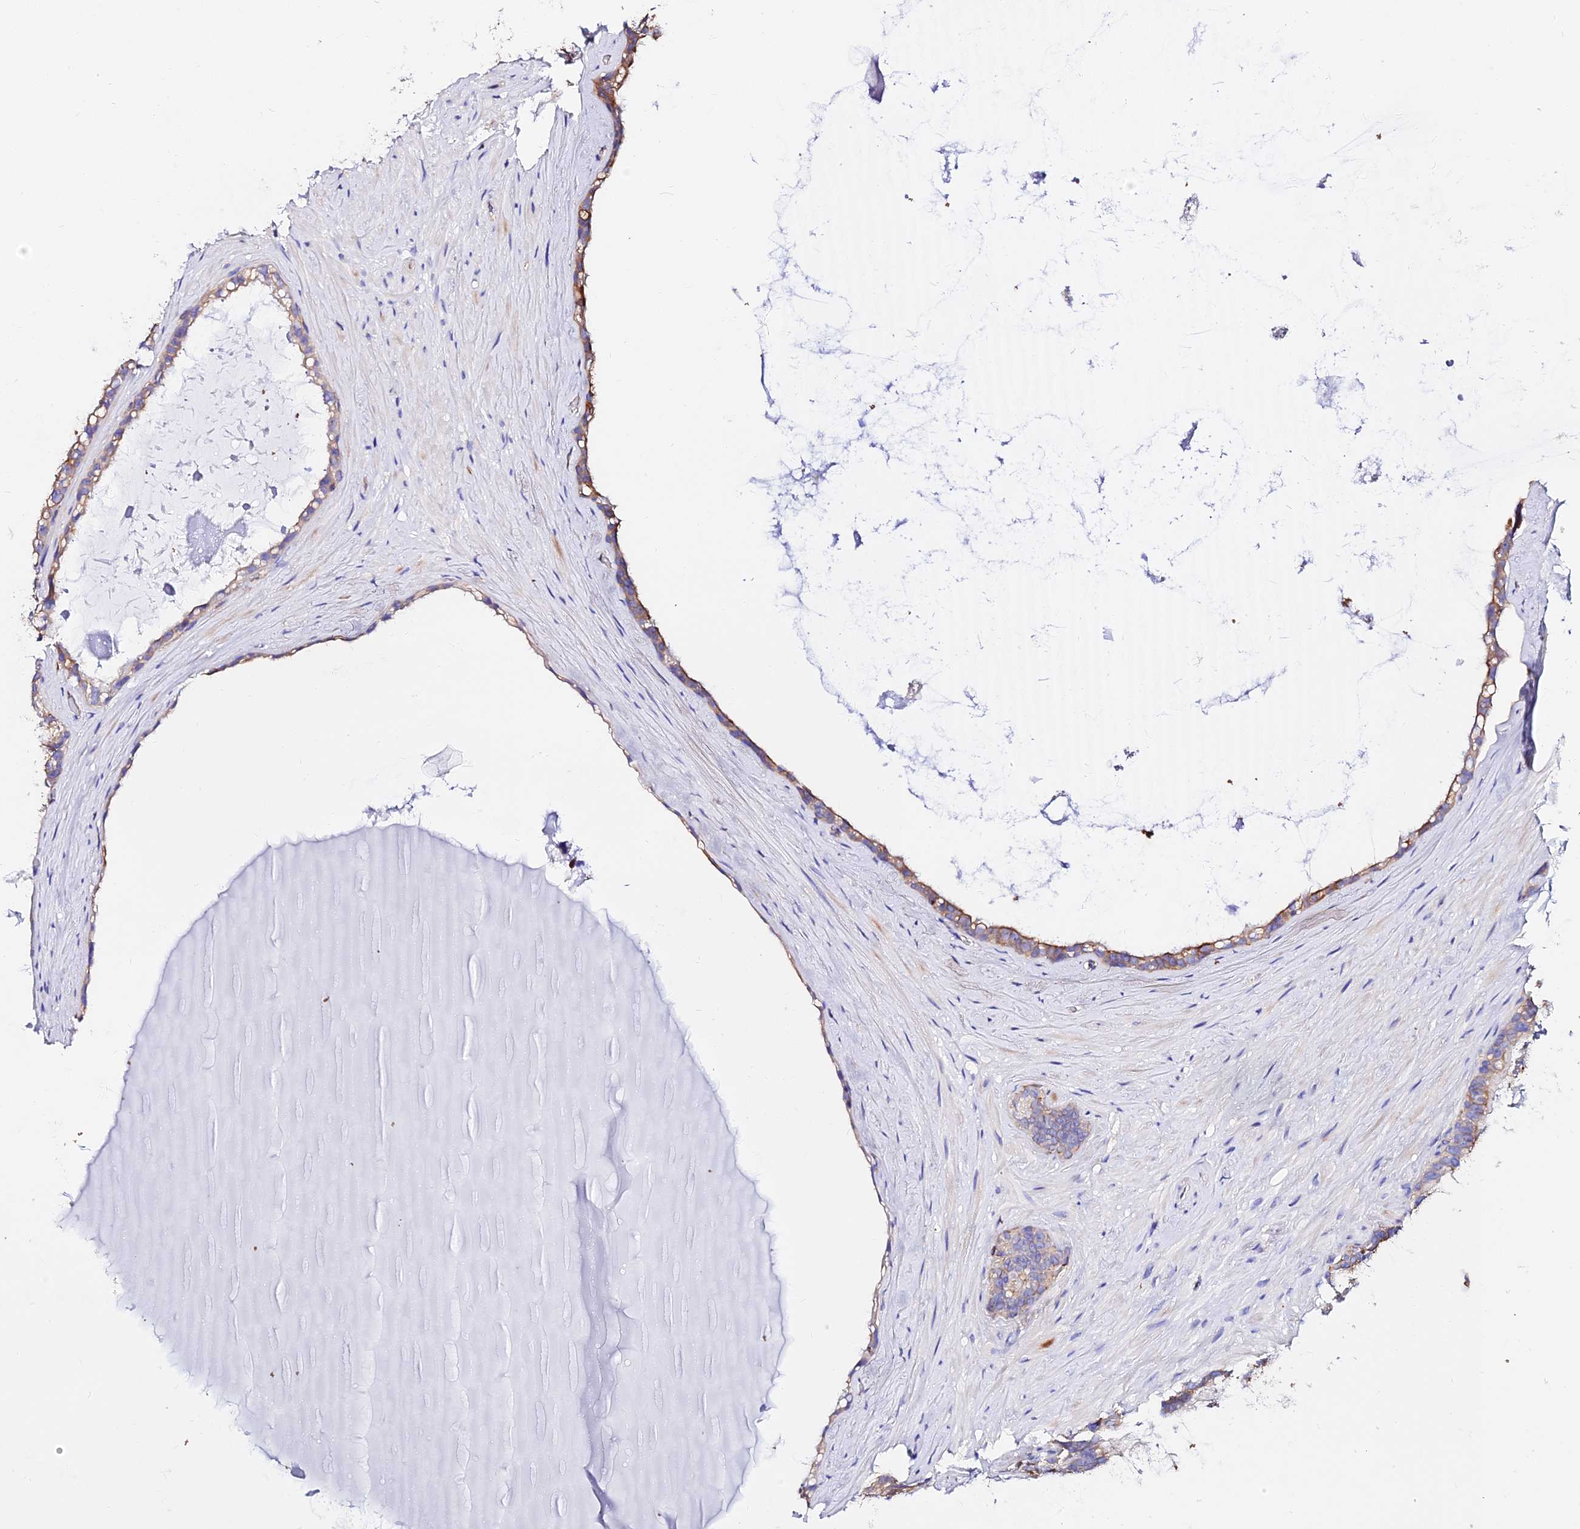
{"staining": {"intensity": "moderate", "quantity": "<25%", "location": "cytoplasmic/membranous"}, "tissue": "seminal vesicle", "cell_type": "Glandular cells", "image_type": "normal", "snomed": [{"axis": "morphology", "description": "Normal tissue, NOS"}, {"axis": "topography", "description": "Prostate"}, {"axis": "topography", "description": "Seminal veicle"}], "caption": "Benign seminal vesicle exhibits moderate cytoplasmic/membranous expression in approximately <25% of glandular cells, visualized by immunohistochemistry. Nuclei are stained in blue.", "gene": "DAW1", "patient": {"sex": "male", "age": 79}}